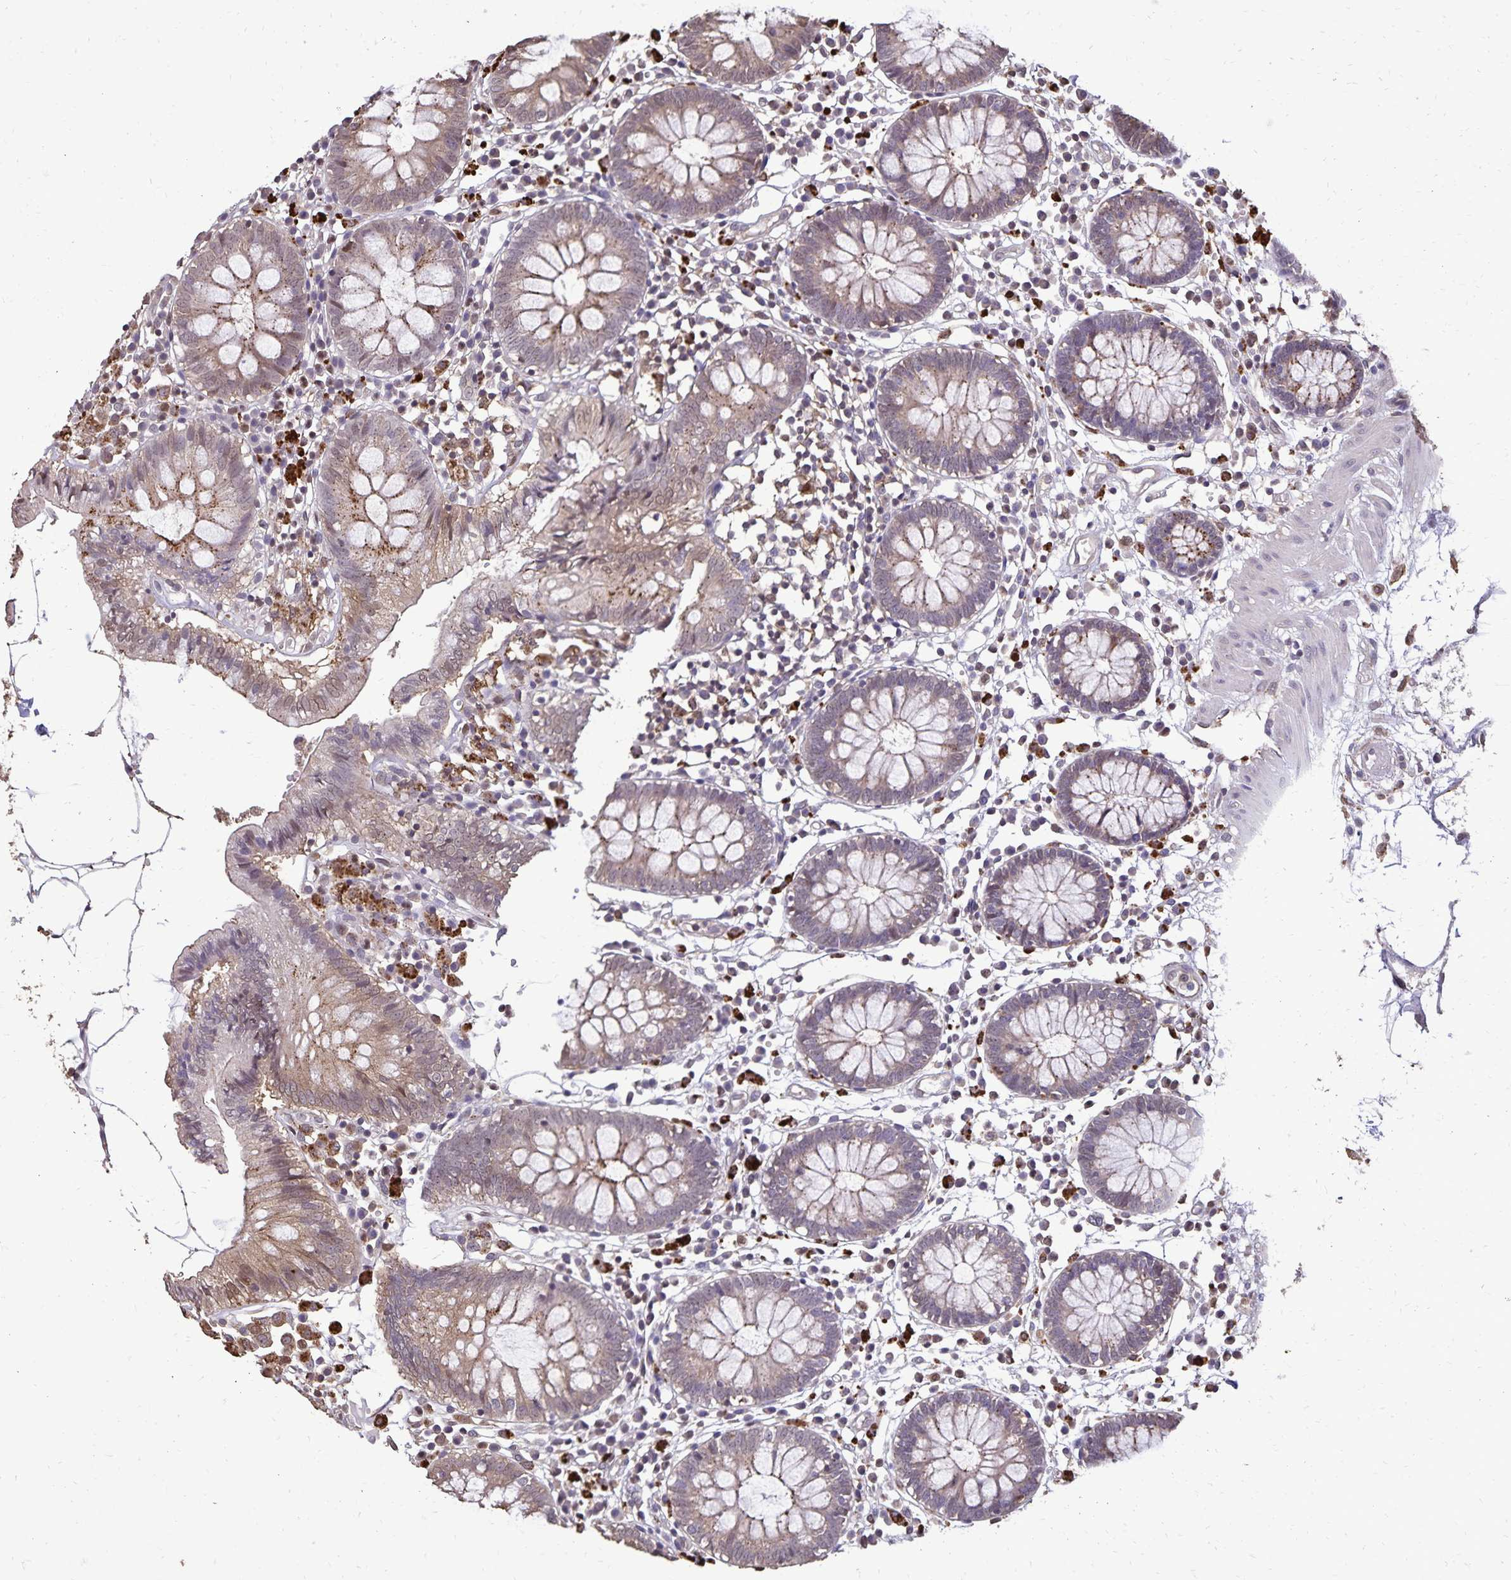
{"staining": {"intensity": "negative", "quantity": "none", "location": "none"}, "tissue": "colon", "cell_type": "Endothelial cells", "image_type": "normal", "snomed": [{"axis": "morphology", "description": "Normal tissue, NOS"}, {"axis": "morphology", "description": "Adenocarcinoma, NOS"}, {"axis": "topography", "description": "Colon"}], "caption": "This is an immunohistochemistry (IHC) micrograph of normal human colon. There is no positivity in endothelial cells.", "gene": "CHMP1B", "patient": {"sex": "male", "age": 83}}